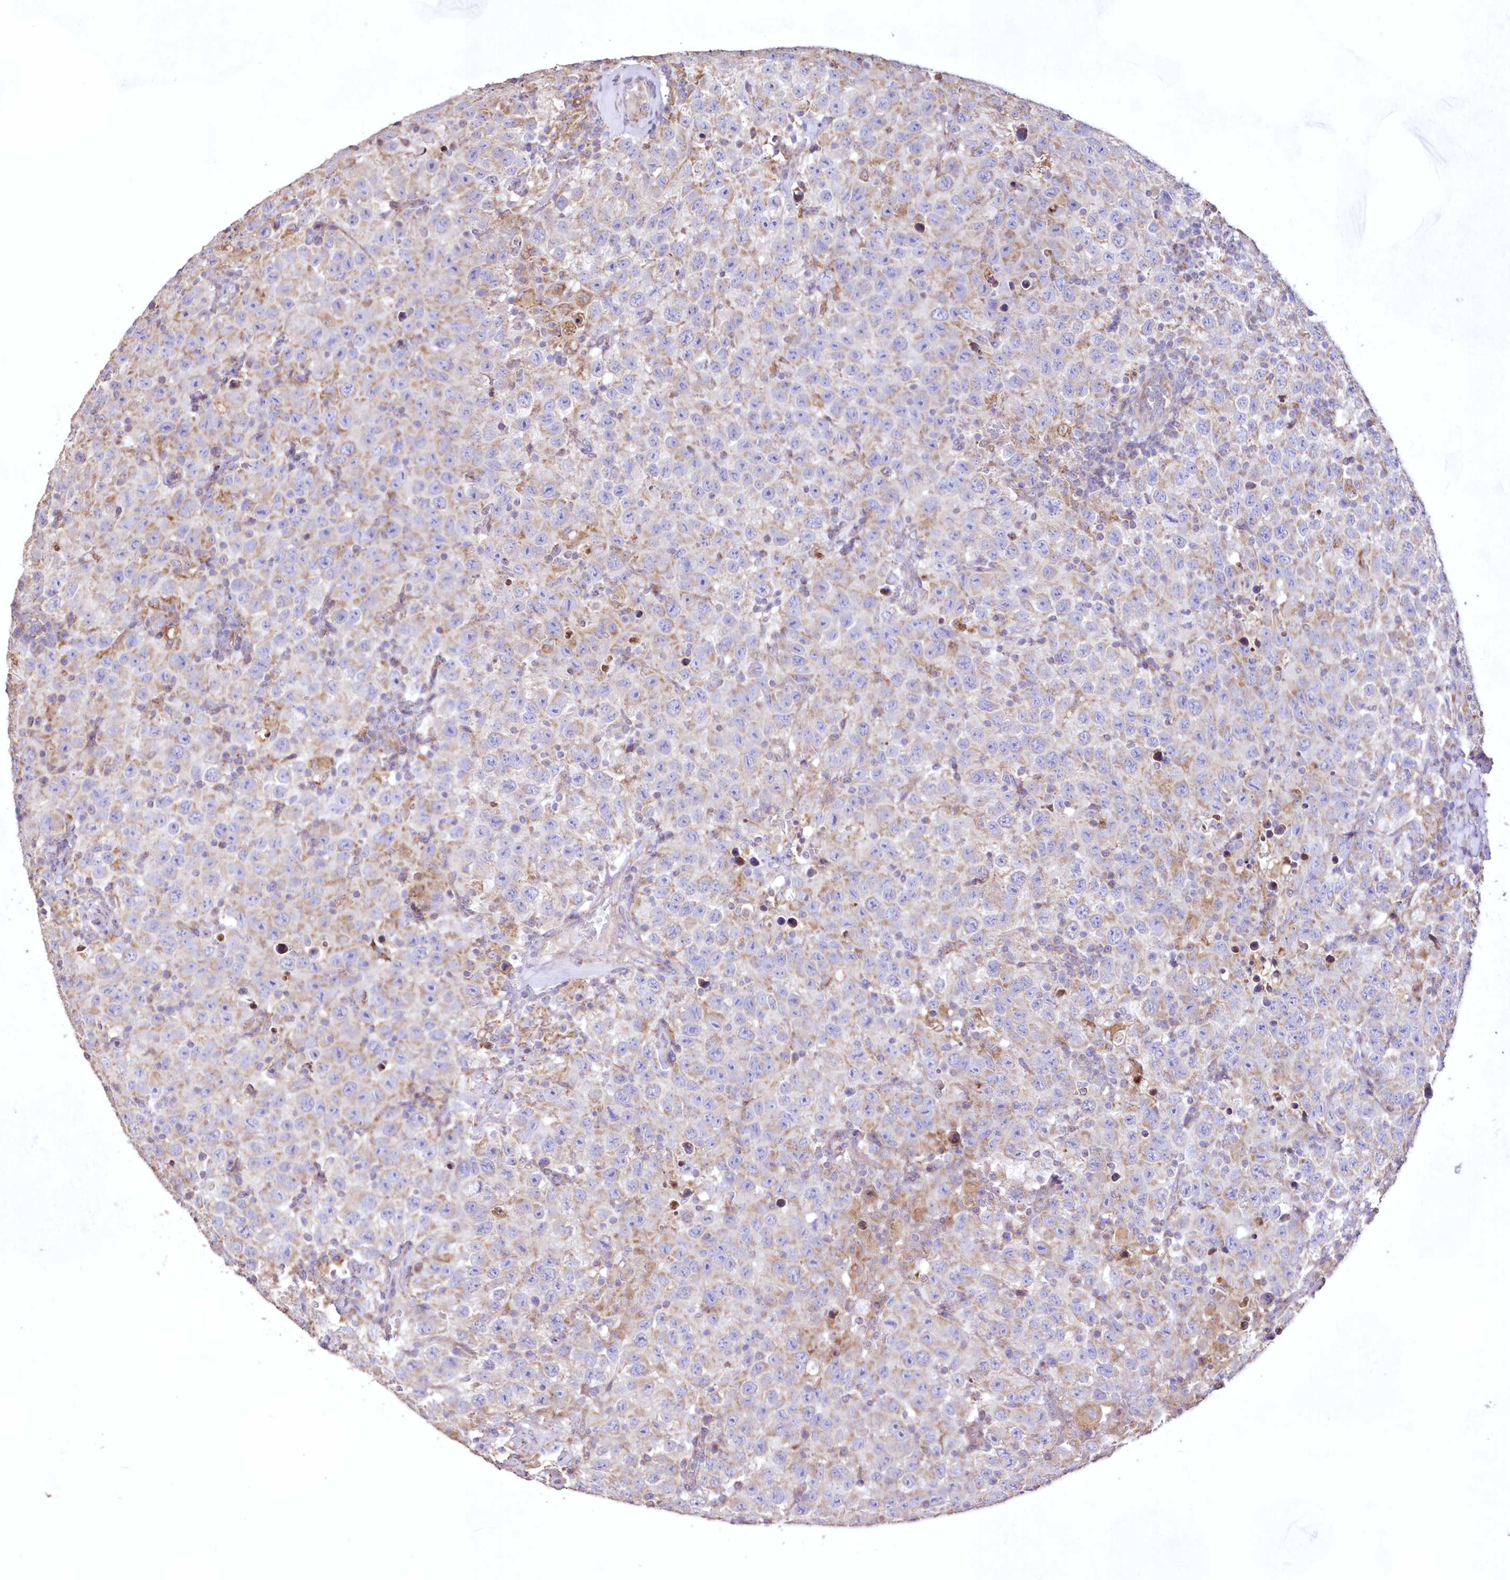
{"staining": {"intensity": "weak", "quantity": "<25%", "location": "cytoplasmic/membranous"}, "tissue": "testis cancer", "cell_type": "Tumor cells", "image_type": "cancer", "snomed": [{"axis": "morphology", "description": "Seminoma, NOS"}, {"axis": "topography", "description": "Testis"}], "caption": "Testis cancer (seminoma) was stained to show a protein in brown. There is no significant staining in tumor cells. (DAB (3,3'-diaminobenzidine) immunohistochemistry with hematoxylin counter stain).", "gene": "HADHB", "patient": {"sex": "male", "age": 41}}